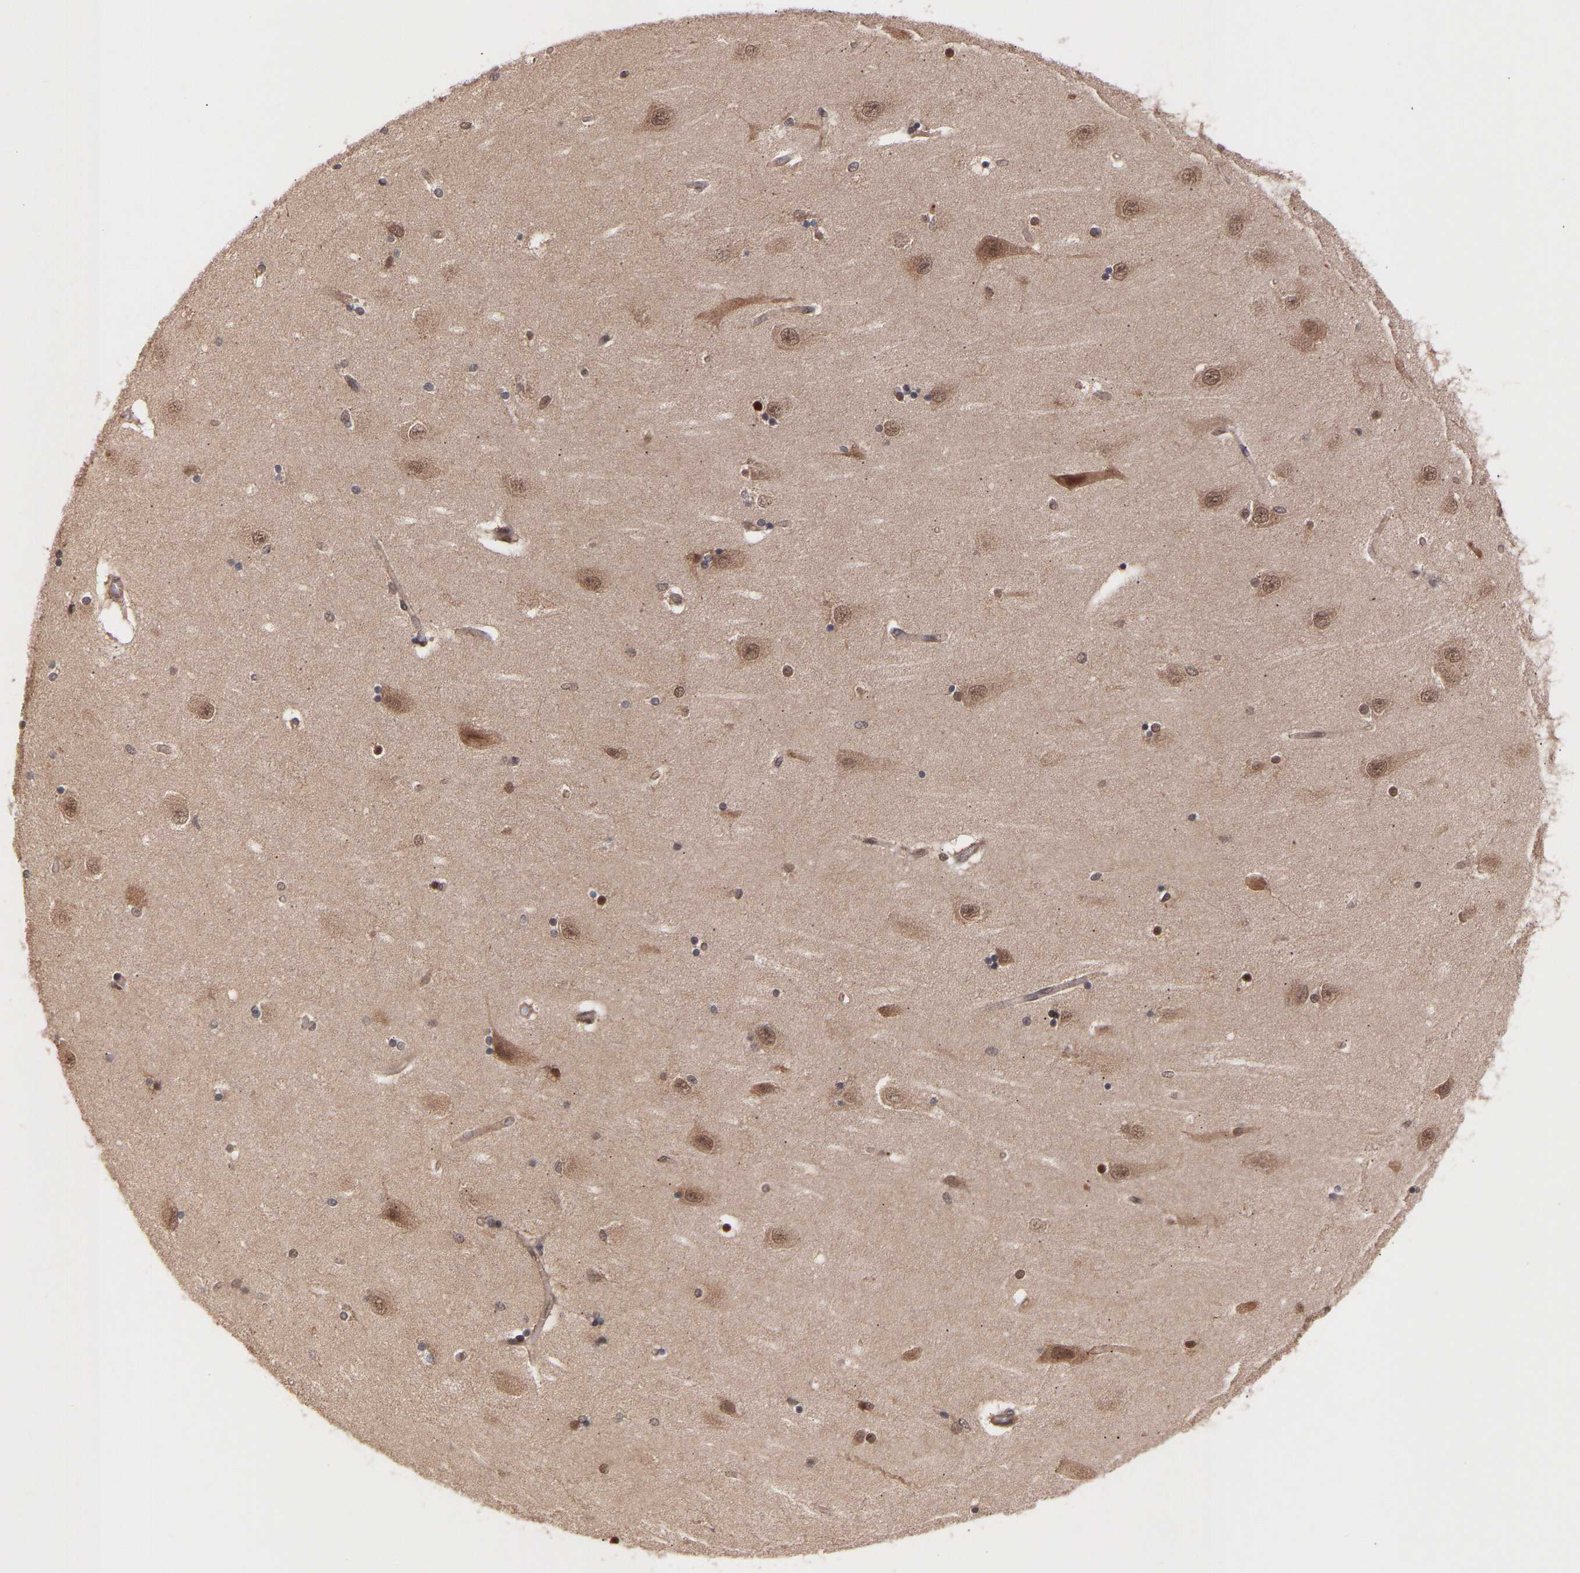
{"staining": {"intensity": "weak", "quantity": "<25%", "location": "nuclear"}, "tissue": "hippocampus", "cell_type": "Glial cells", "image_type": "normal", "snomed": [{"axis": "morphology", "description": "Normal tissue, NOS"}, {"axis": "topography", "description": "Hippocampus"}], "caption": "A micrograph of human hippocampus is negative for staining in glial cells. The staining is performed using DAB brown chromogen with nuclei counter-stained in using hematoxylin.", "gene": "PDLIM5", "patient": {"sex": "female", "age": 54}}